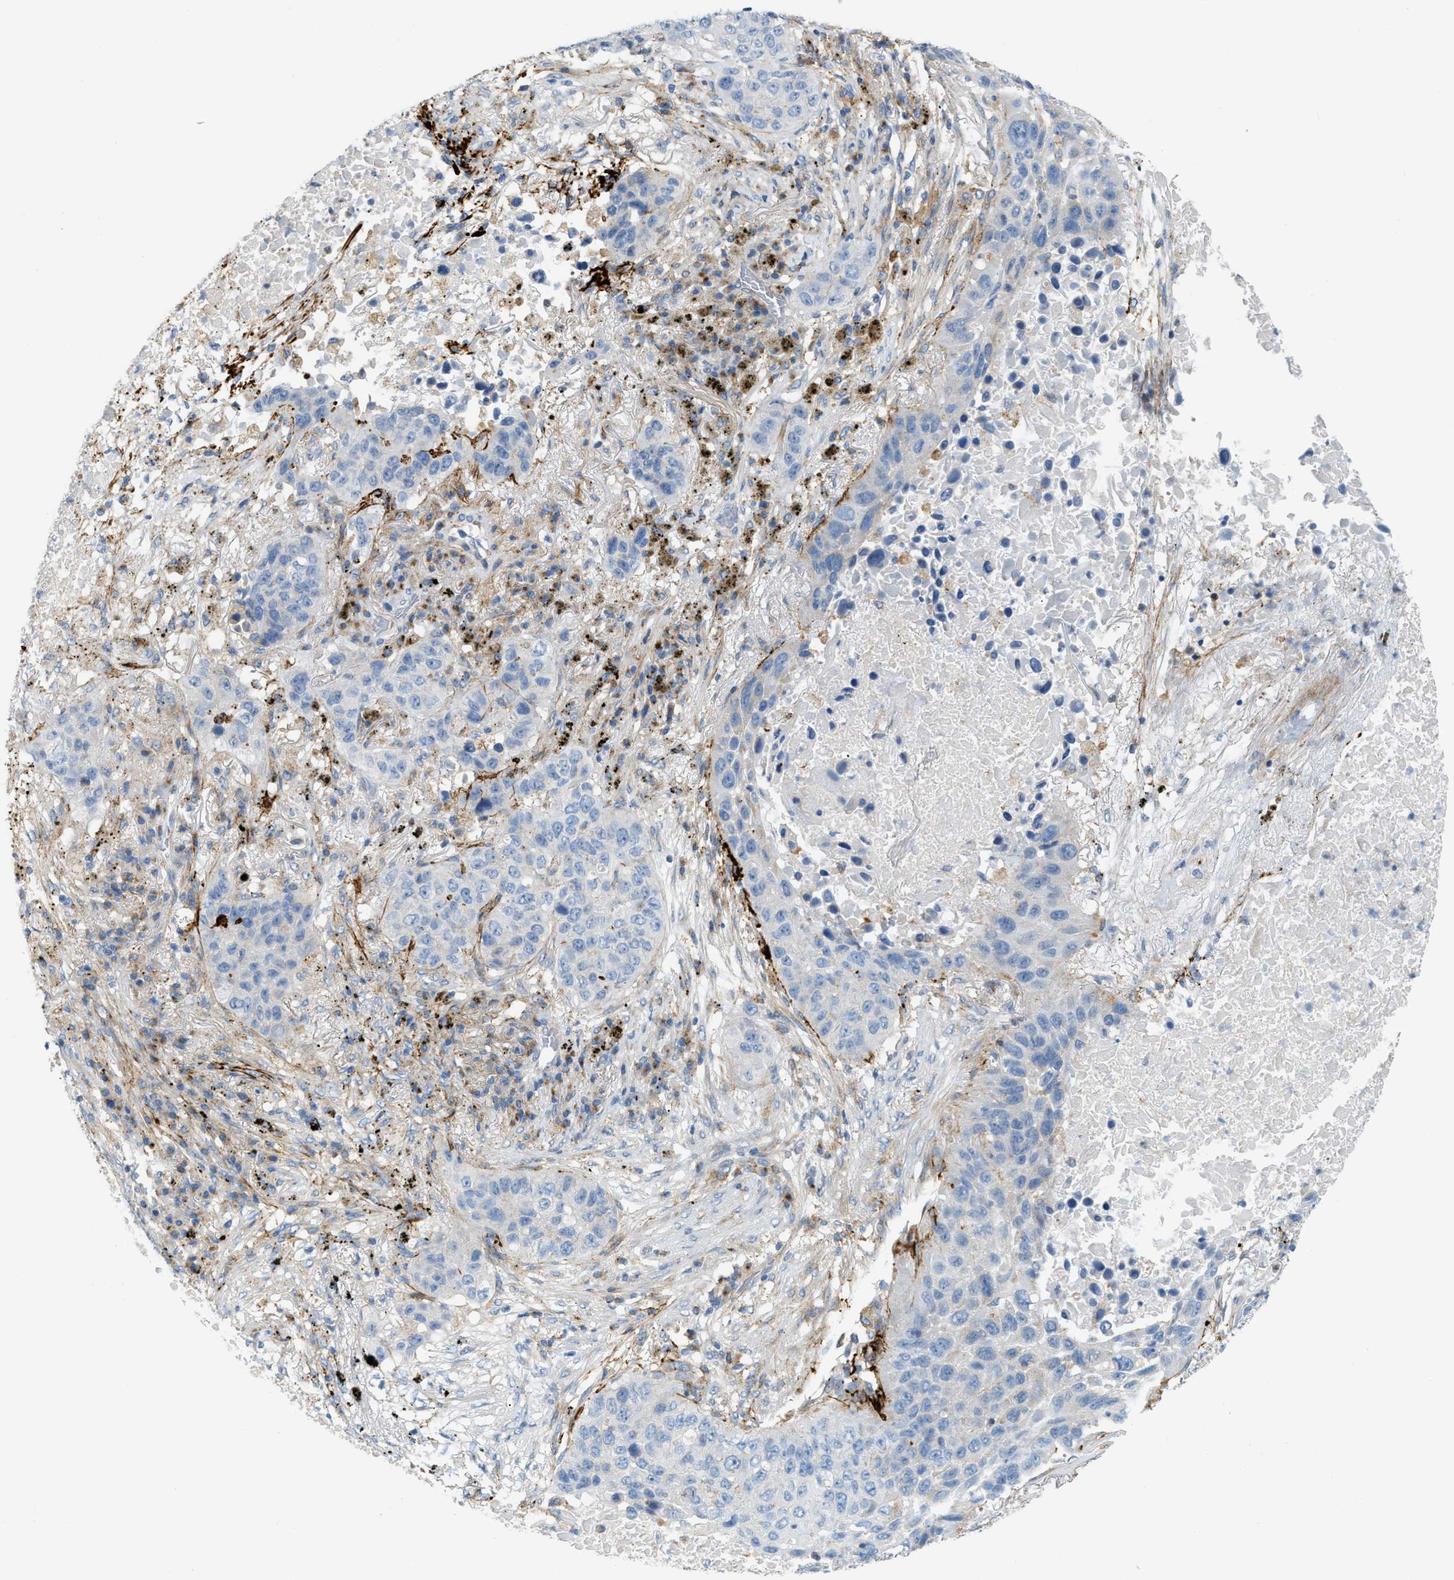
{"staining": {"intensity": "negative", "quantity": "none", "location": "none"}, "tissue": "lung cancer", "cell_type": "Tumor cells", "image_type": "cancer", "snomed": [{"axis": "morphology", "description": "Squamous cell carcinoma, NOS"}, {"axis": "topography", "description": "Lung"}], "caption": "Tumor cells show no significant protein expression in lung cancer.", "gene": "LMBRD1", "patient": {"sex": "male", "age": 57}}